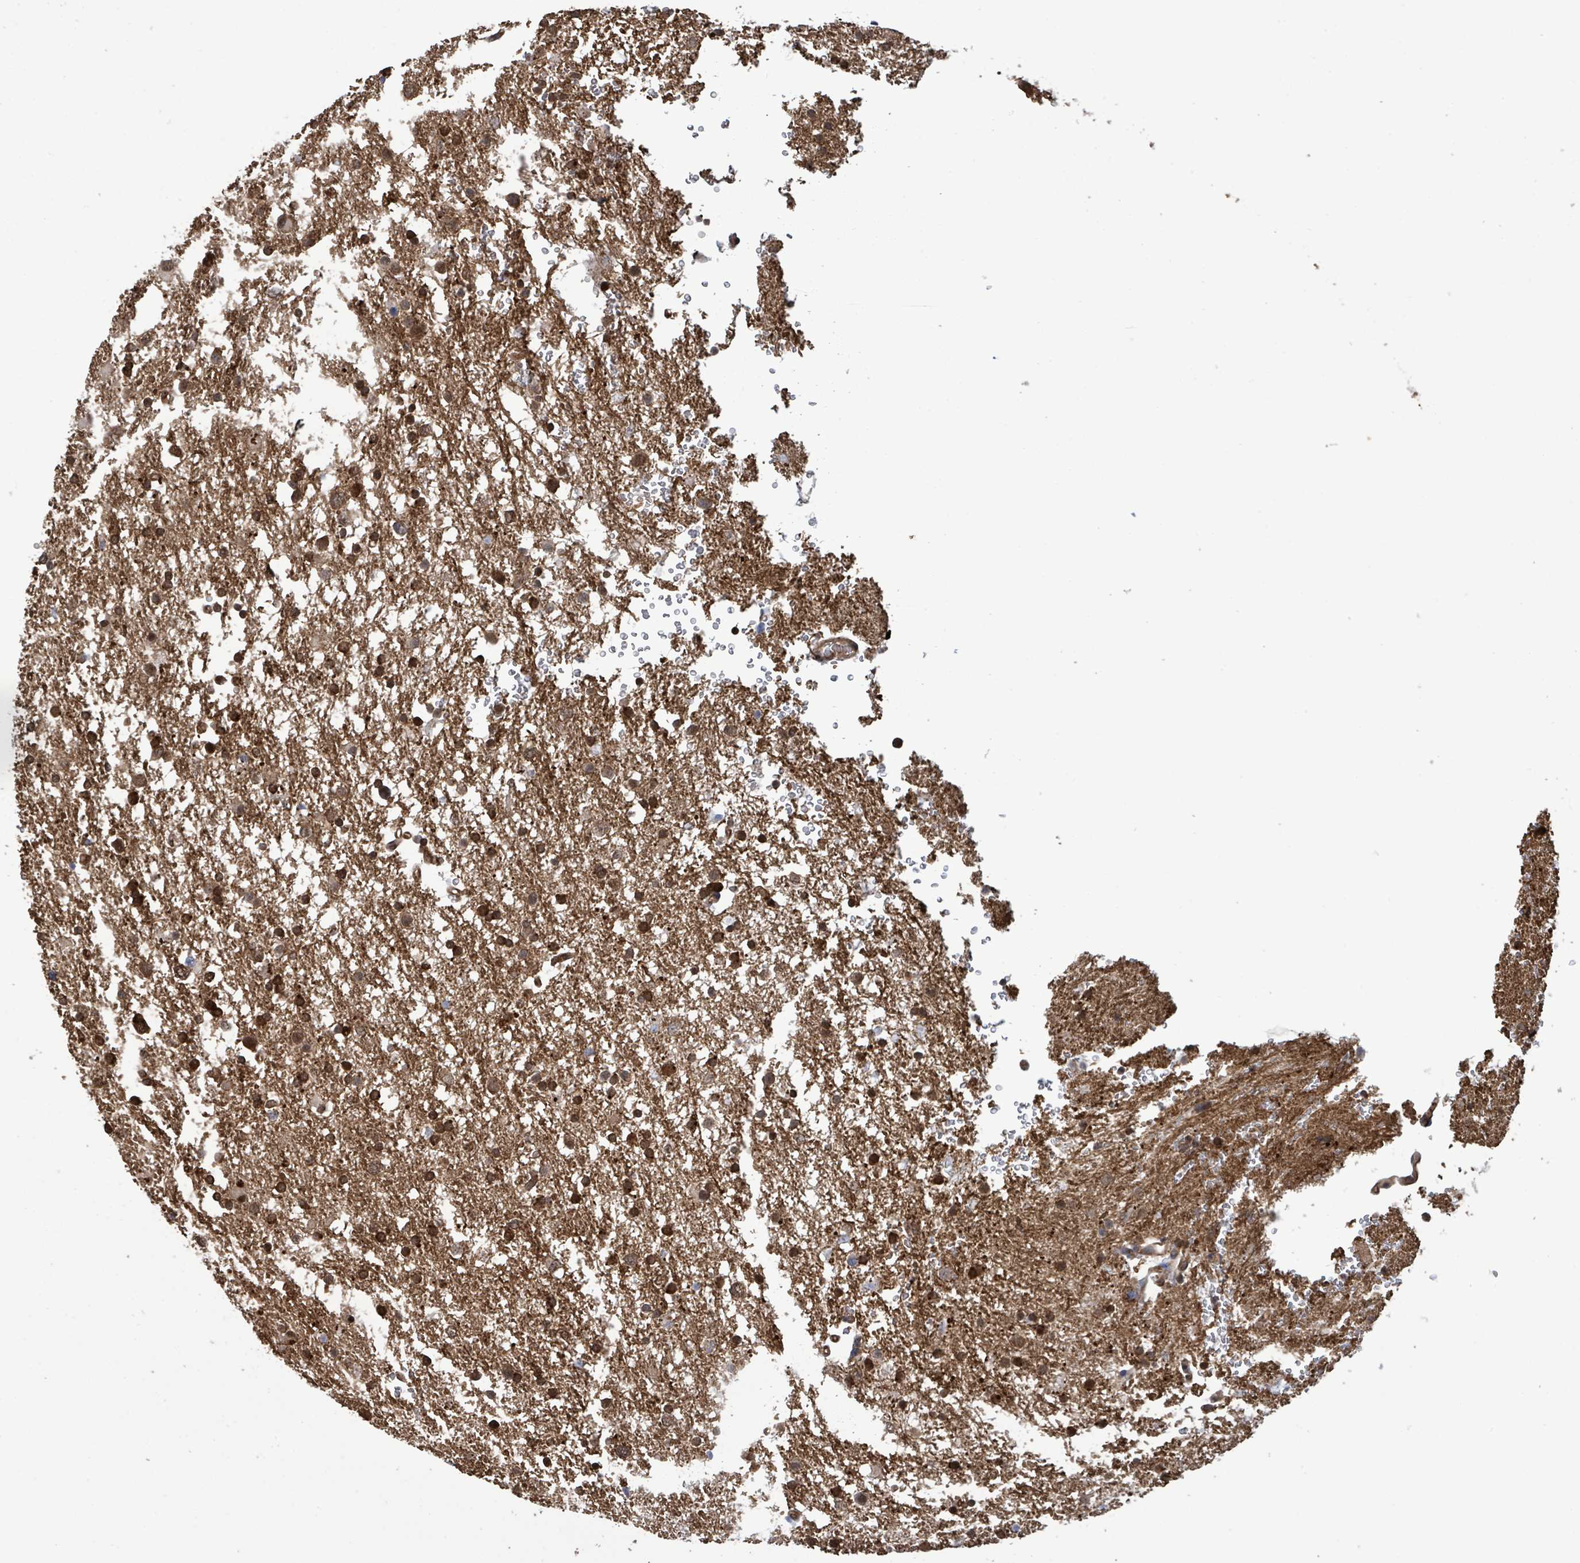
{"staining": {"intensity": "strong", "quantity": ">75%", "location": "cytoplasmic/membranous,nuclear"}, "tissue": "glioma", "cell_type": "Tumor cells", "image_type": "cancer", "snomed": [{"axis": "morphology", "description": "Glioma, malignant, Low grade"}, {"axis": "topography", "description": "Brain"}], "caption": "Immunohistochemistry (IHC) staining of low-grade glioma (malignant), which exhibits high levels of strong cytoplasmic/membranous and nuclear positivity in approximately >75% of tumor cells indicating strong cytoplasmic/membranous and nuclear protein positivity. The staining was performed using DAB (brown) for protein detection and nuclei were counterstained in hematoxylin (blue).", "gene": "KLC1", "patient": {"sex": "female", "age": 32}}